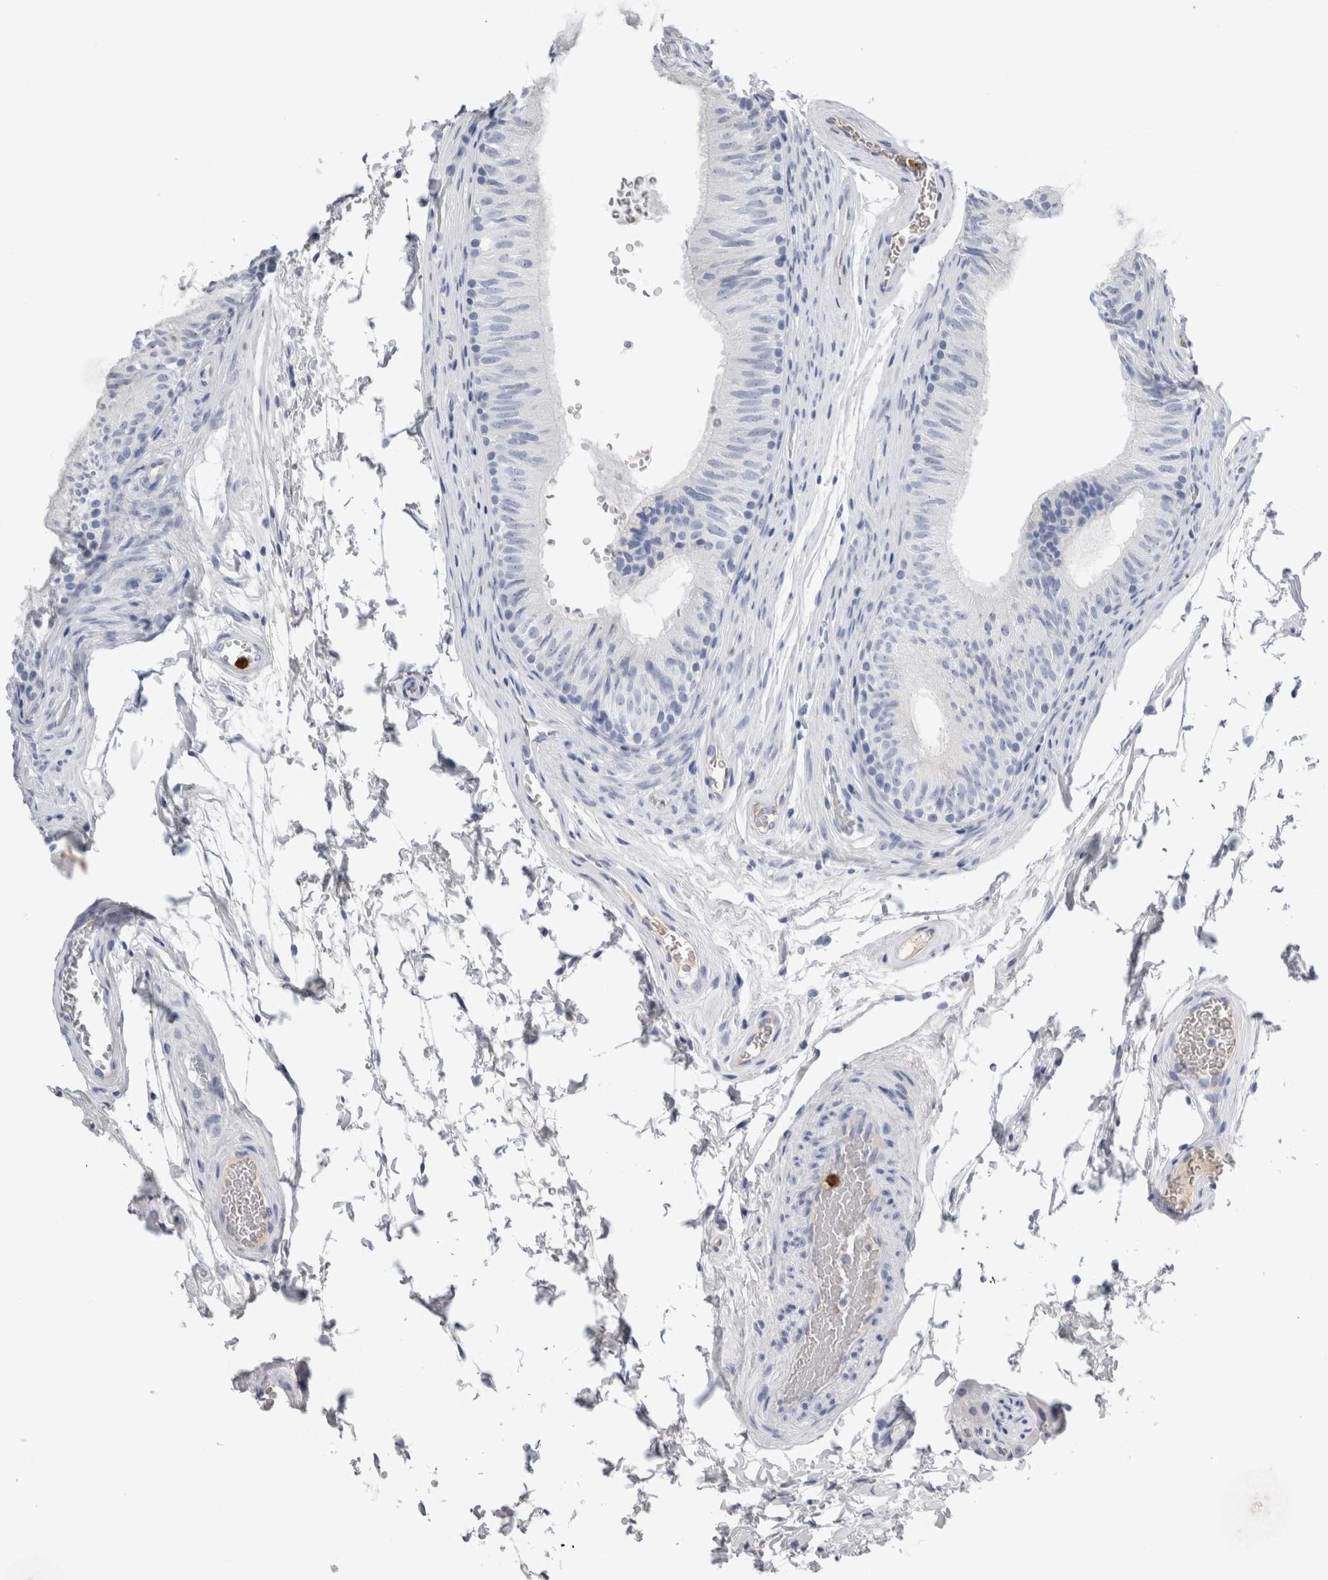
{"staining": {"intensity": "negative", "quantity": "none", "location": "none"}, "tissue": "epididymis", "cell_type": "Glandular cells", "image_type": "normal", "snomed": [{"axis": "morphology", "description": "Normal tissue, NOS"}, {"axis": "topography", "description": "Epididymis"}], "caption": "DAB immunohistochemical staining of normal epididymis demonstrates no significant staining in glandular cells.", "gene": "S100A12", "patient": {"sex": "male", "age": 36}}